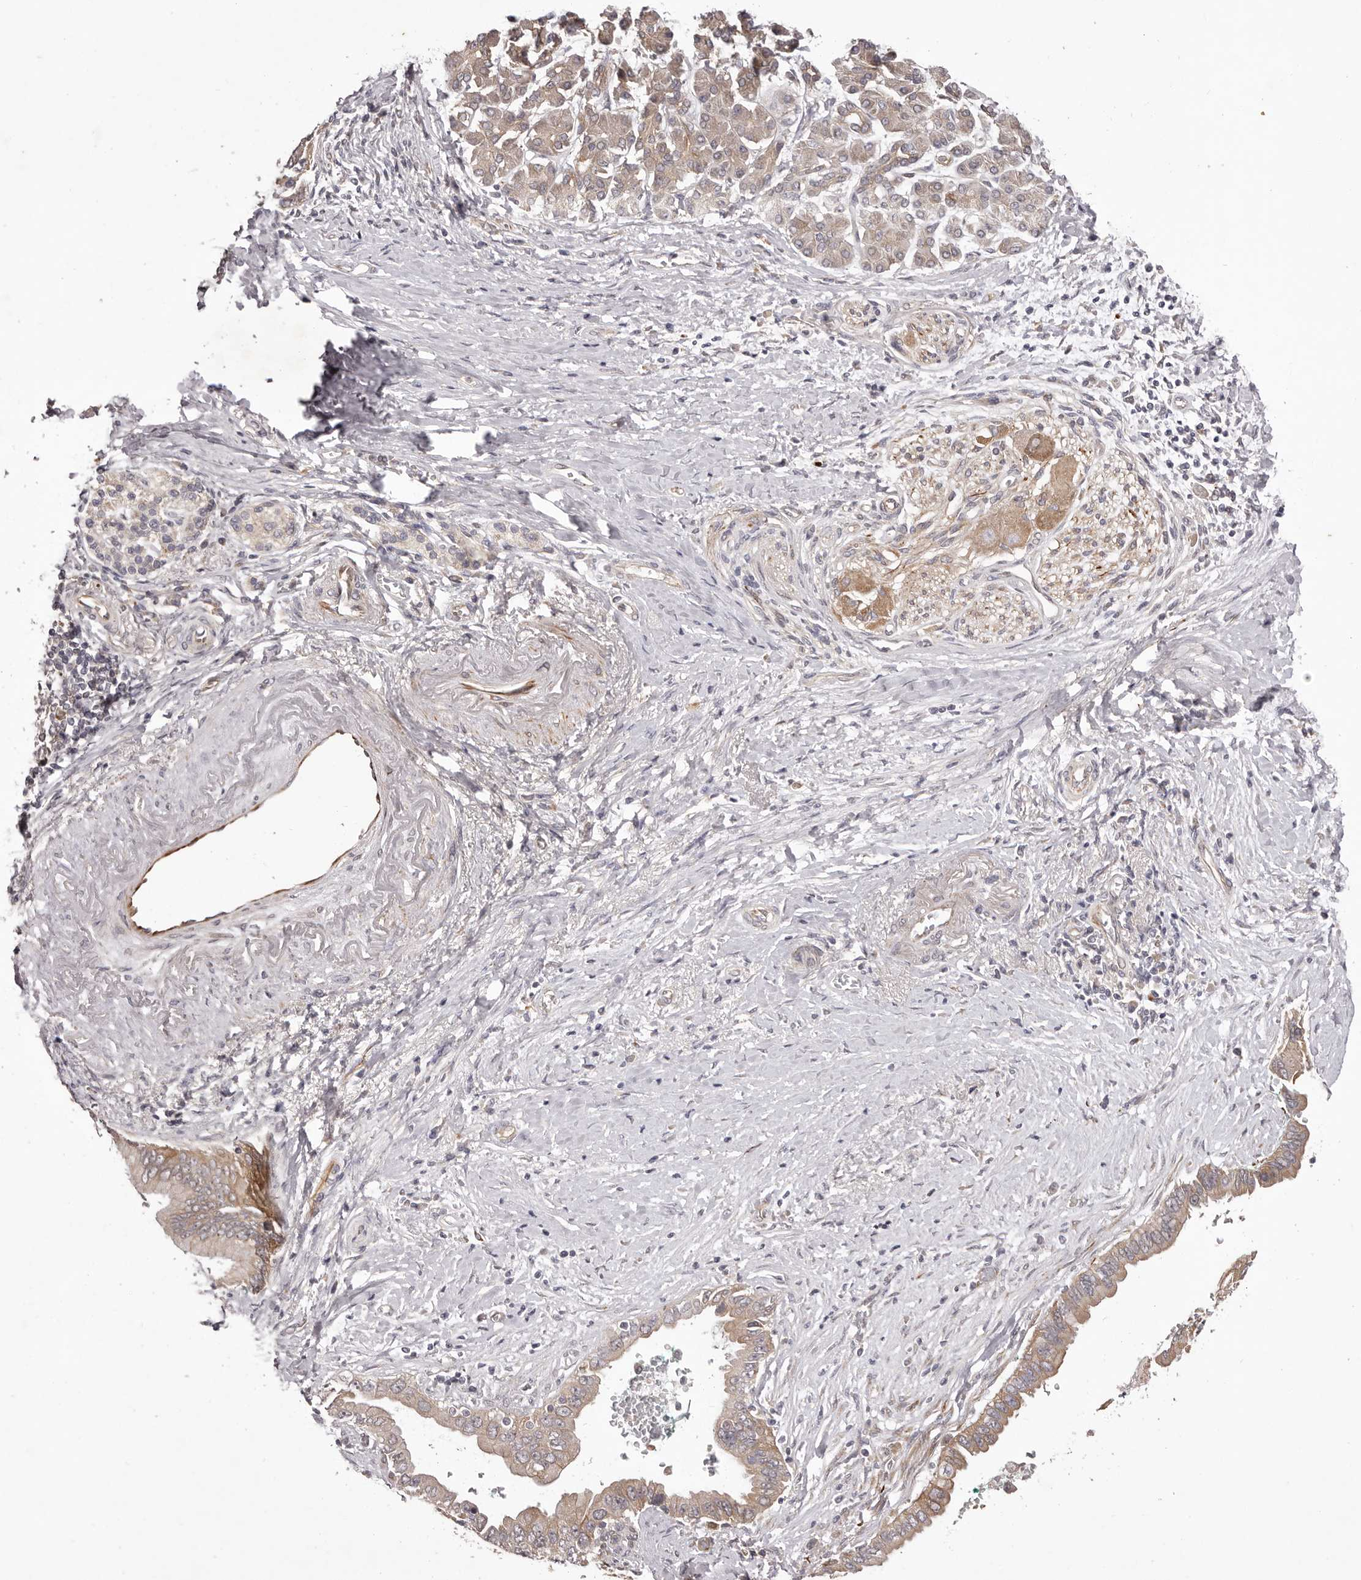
{"staining": {"intensity": "moderate", "quantity": ">75%", "location": "cytoplasmic/membranous"}, "tissue": "pancreatic cancer", "cell_type": "Tumor cells", "image_type": "cancer", "snomed": [{"axis": "morphology", "description": "Adenocarcinoma, NOS"}, {"axis": "topography", "description": "Pancreas"}], "caption": "Adenocarcinoma (pancreatic) stained with a protein marker demonstrates moderate staining in tumor cells.", "gene": "PNRC1", "patient": {"sex": "male", "age": 78}}